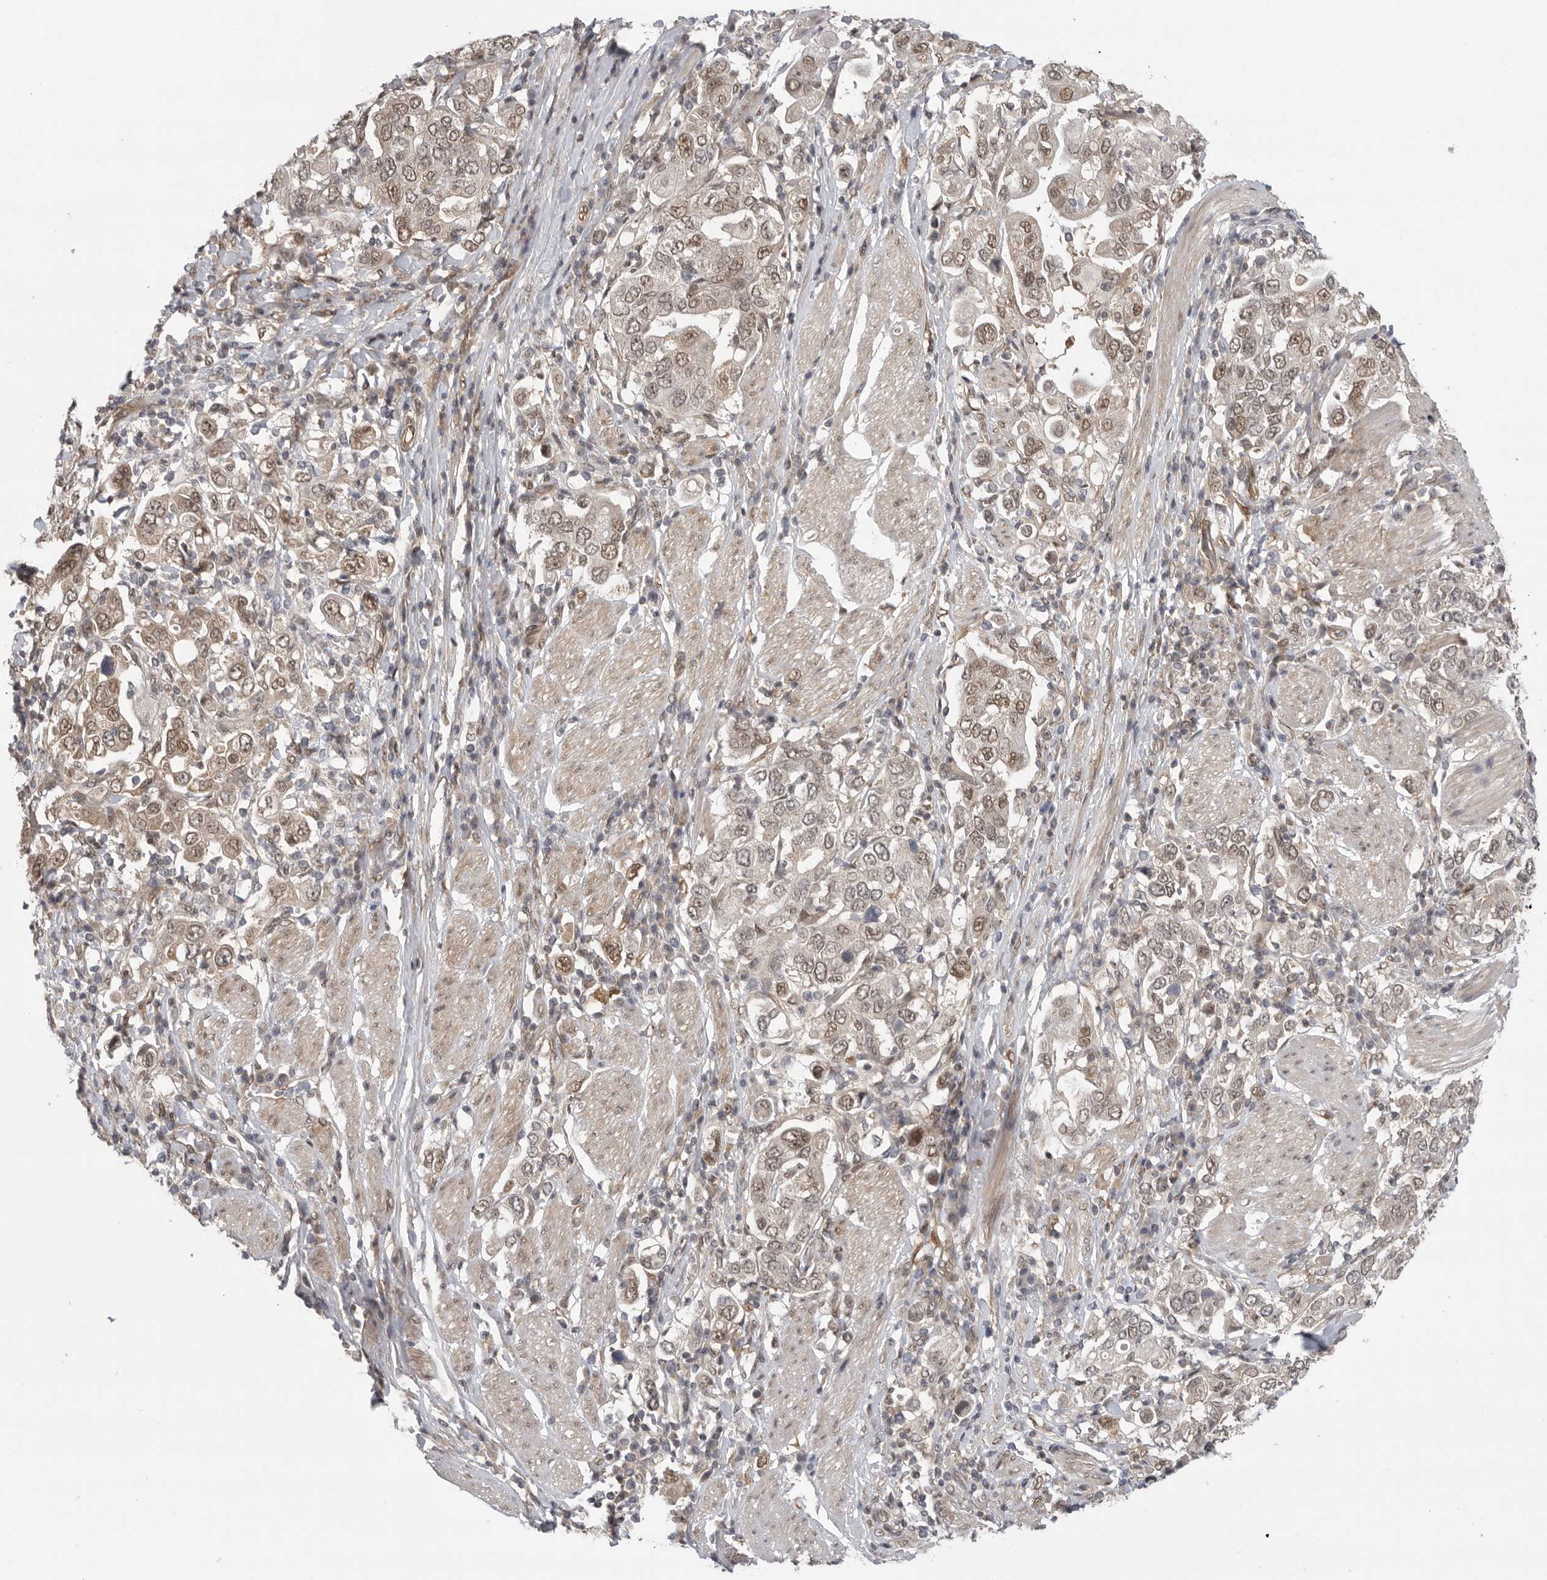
{"staining": {"intensity": "moderate", "quantity": "25%-75%", "location": "nuclear"}, "tissue": "stomach cancer", "cell_type": "Tumor cells", "image_type": "cancer", "snomed": [{"axis": "morphology", "description": "Adenocarcinoma, NOS"}, {"axis": "topography", "description": "Stomach, upper"}], "caption": "IHC of stomach cancer reveals medium levels of moderate nuclear staining in about 25%-75% of tumor cells.", "gene": "VPS50", "patient": {"sex": "male", "age": 62}}